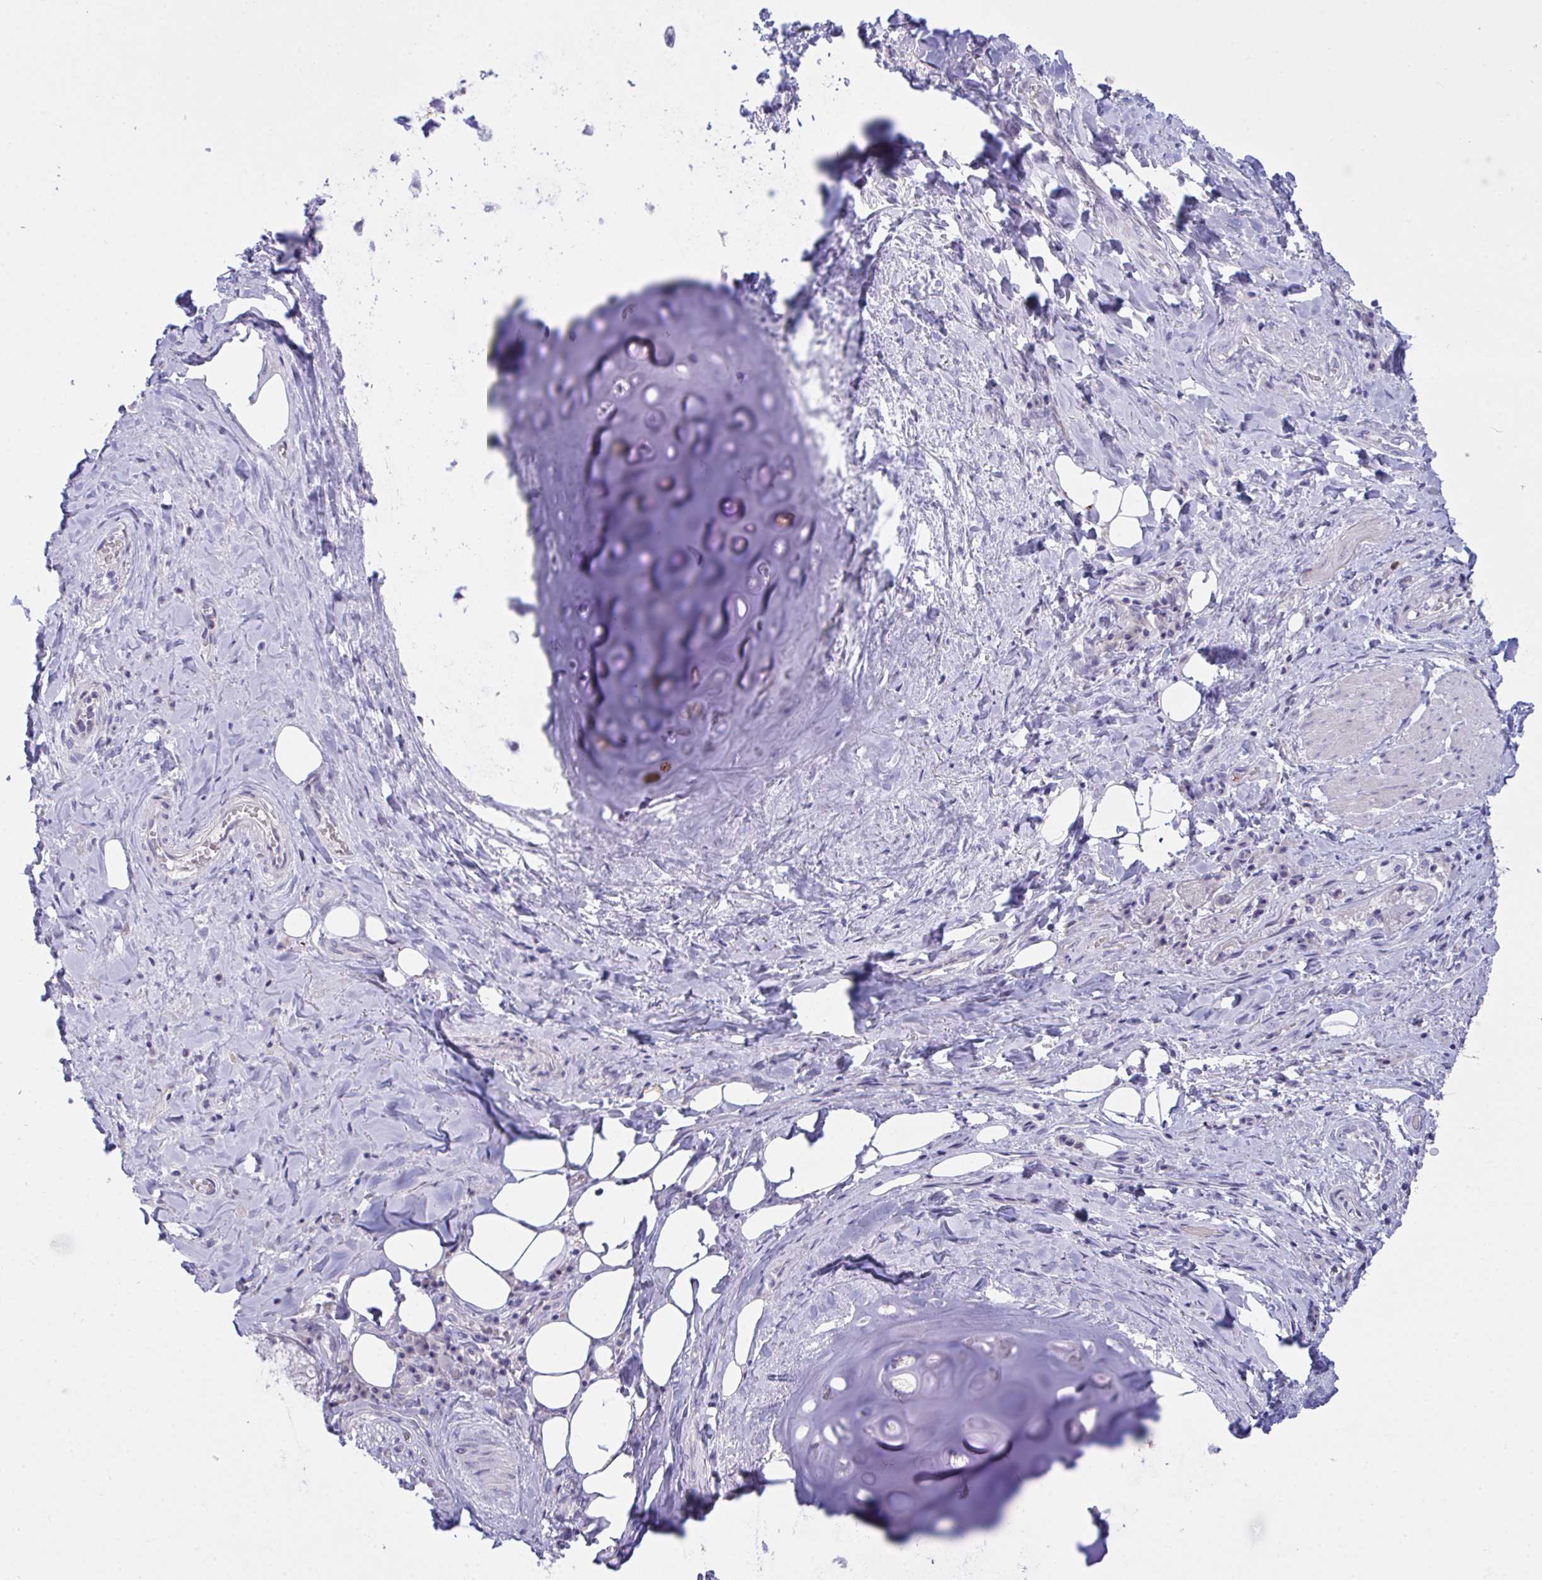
{"staining": {"intensity": "negative", "quantity": "none", "location": "none"}, "tissue": "adipose tissue", "cell_type": "Adipocytes", "image_type": "normal", "snomed": [{"axis": "morphology", "description": "Normal tissue, NOS"}, {"axis": "topography", "description": "Cartilage tissue"}, {"axis": "topography", "description": "Bronchus"}], "caption": "Immunohistochemistry (IHC) histopathology image of unremarkable adipose tissue stained for a protein (brown), which shows no expression in adipocytes.", "gene": "PLEKHH1", "patient": {"sex": "male", "age": 64}}